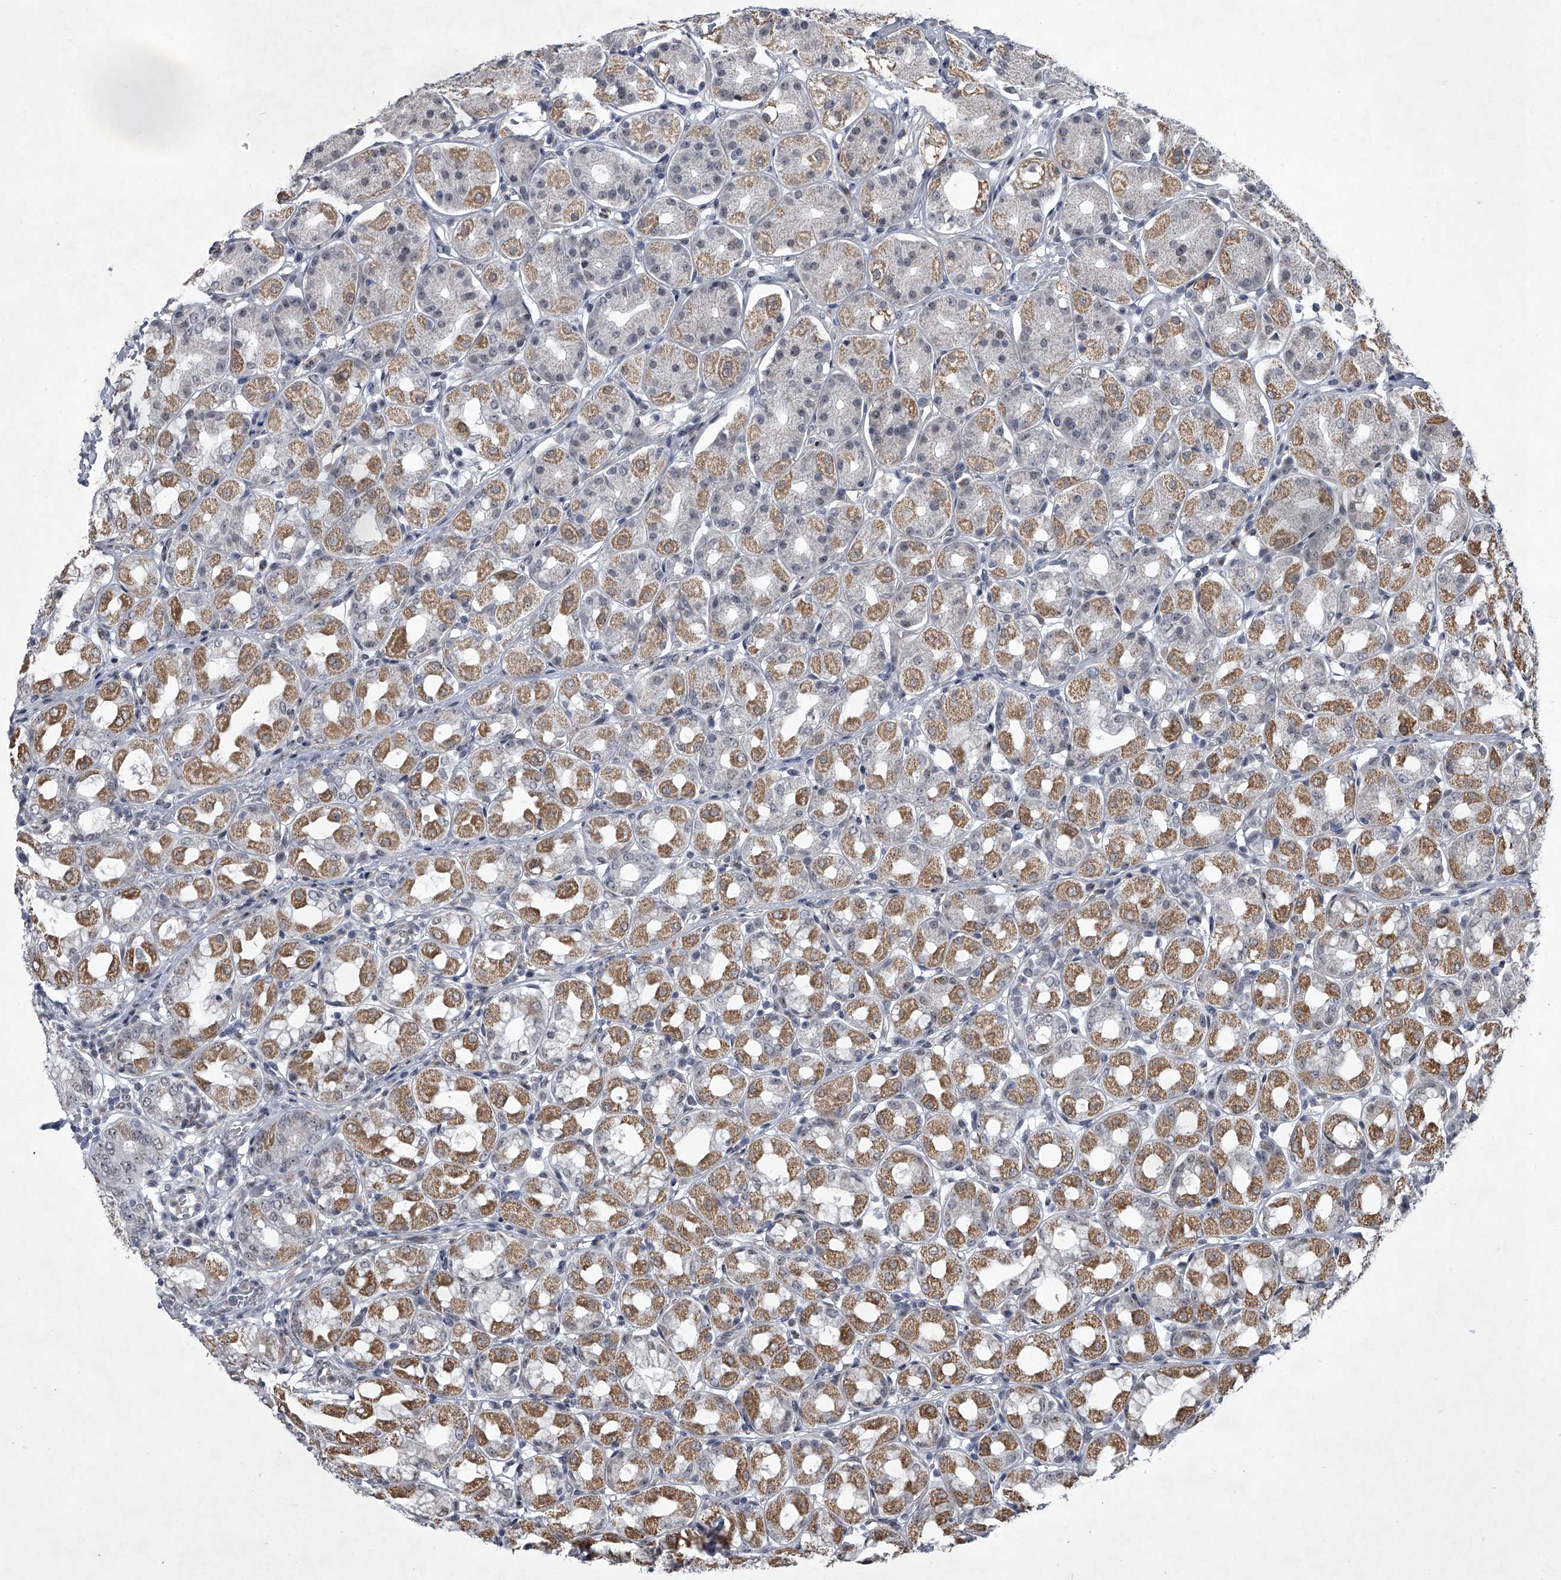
{"staining": {"intensity": "moderate", "quantity": "25%-75%", "location": "cytoplasmic/membranous"}, "tissue": "stomach", "cell_type": "Glandular cells", "image_type": "normal", "snomed": [{"axis": "morphology", "description": "Normal tissue, NOS"}, {"axis": "topography", "description": "Stomach"}, {"axis": "topography", "description": "Stomach, lower"}], "caption": "Immunohistochemistry (DAB) staining of unremarkable human stomach reveals moderate cytoplasmic/membranous protein expression in approximately 25%-75% of glandular cells.", "gene": "MLLT1", "patient": {"sex": "female", "age": 56}}